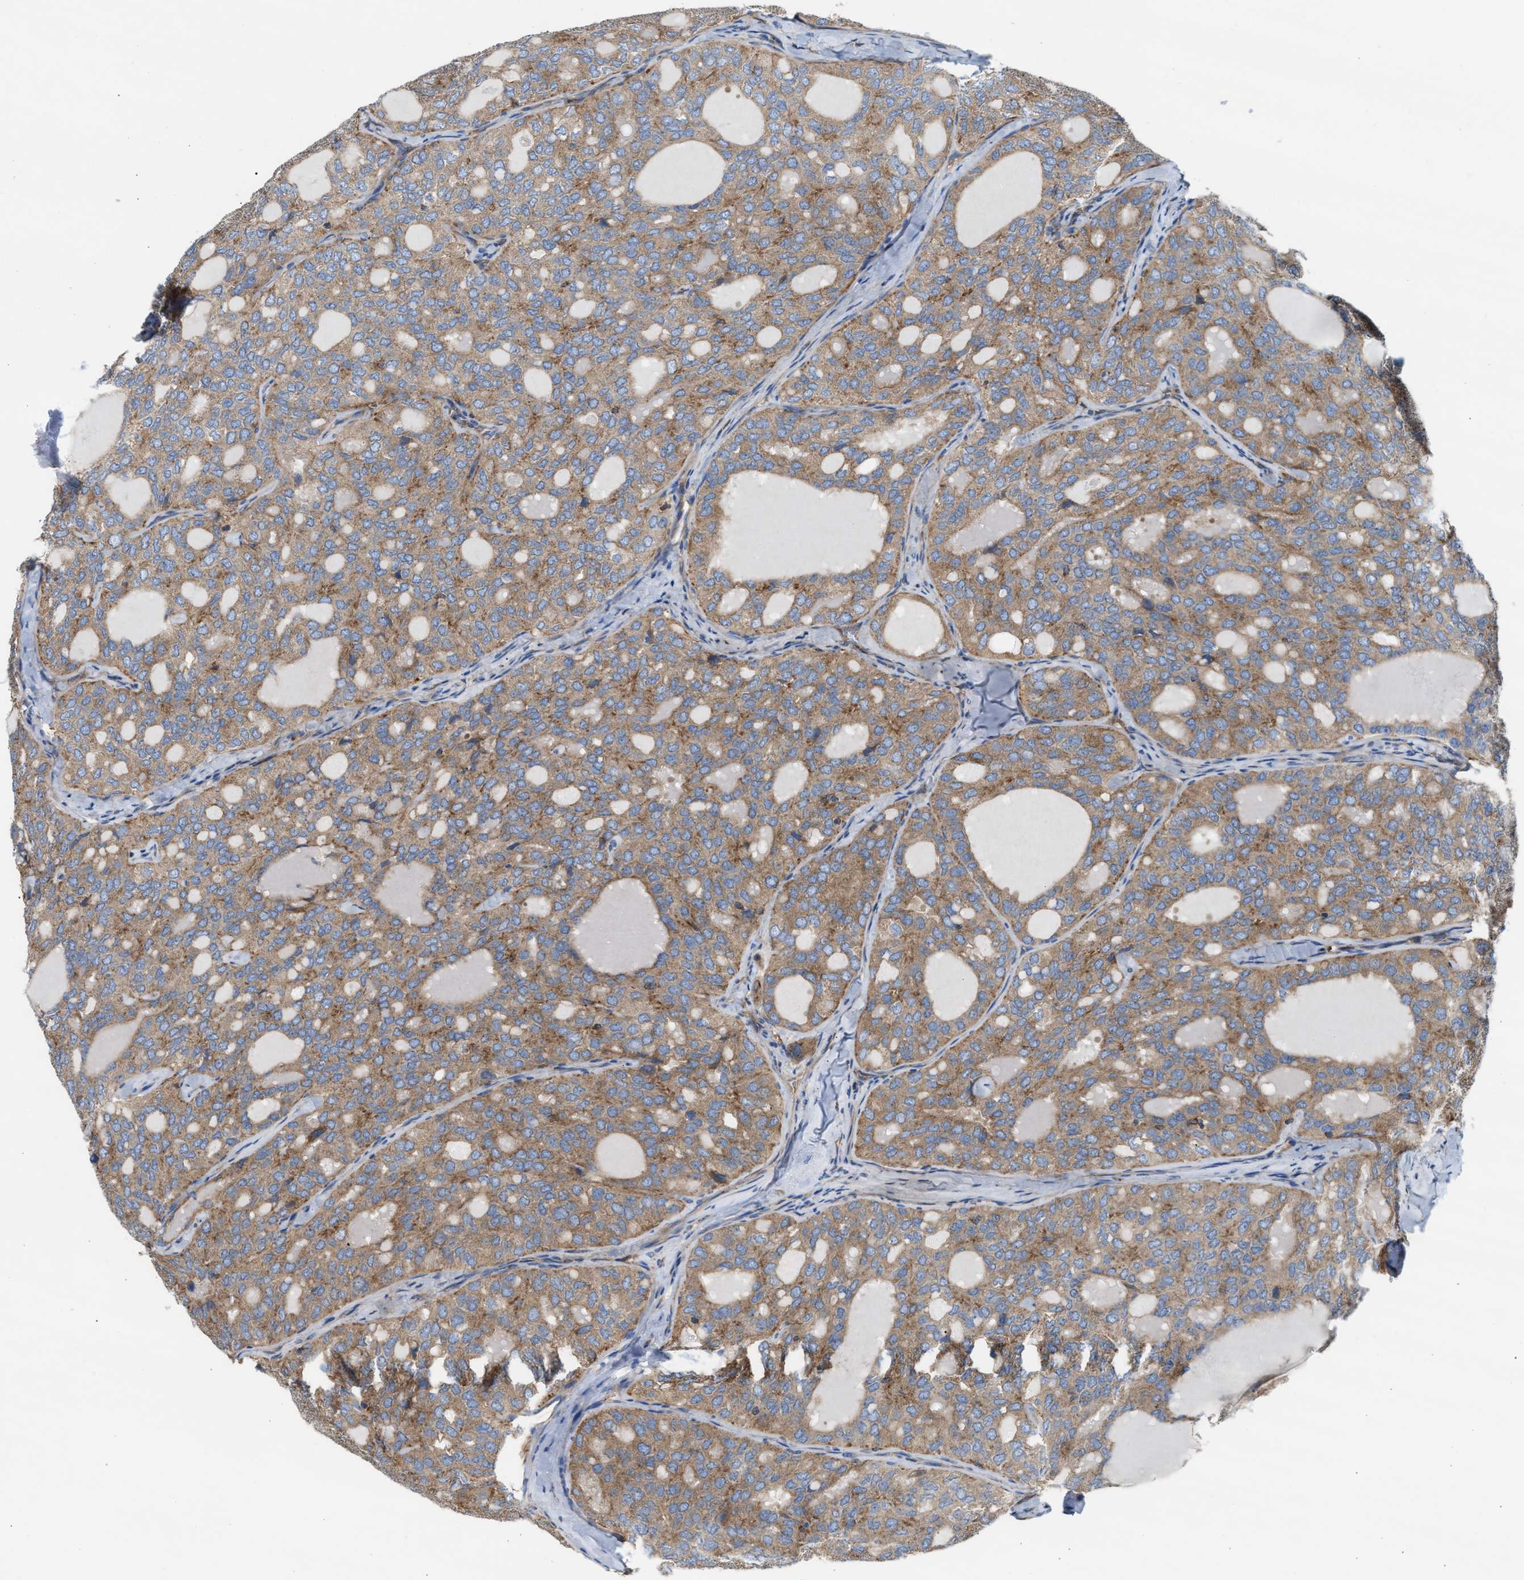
{"staining": {"intensity": "moderate", "quantity": ">75%", "location": "cytoplasmic/membranous"}, "tissue": "thyroid cancer", "cell_type": "Tumor cells", "image_type": "cancer", "snomed": [{"axis": "morphology", "description": "Follicular adenoma carcinoma, NOS"}, {"axis": "topography", "description": "Thyroid gland"}], "caption": "Tumor cells reveal medium levels of moderate cytoplasmic/membranous staining in about >75% of cells in follicular adenoma carcinoma (thyroid).", "gene": "TBC1D15", "patient": {"sex": "male", "age": 75}}